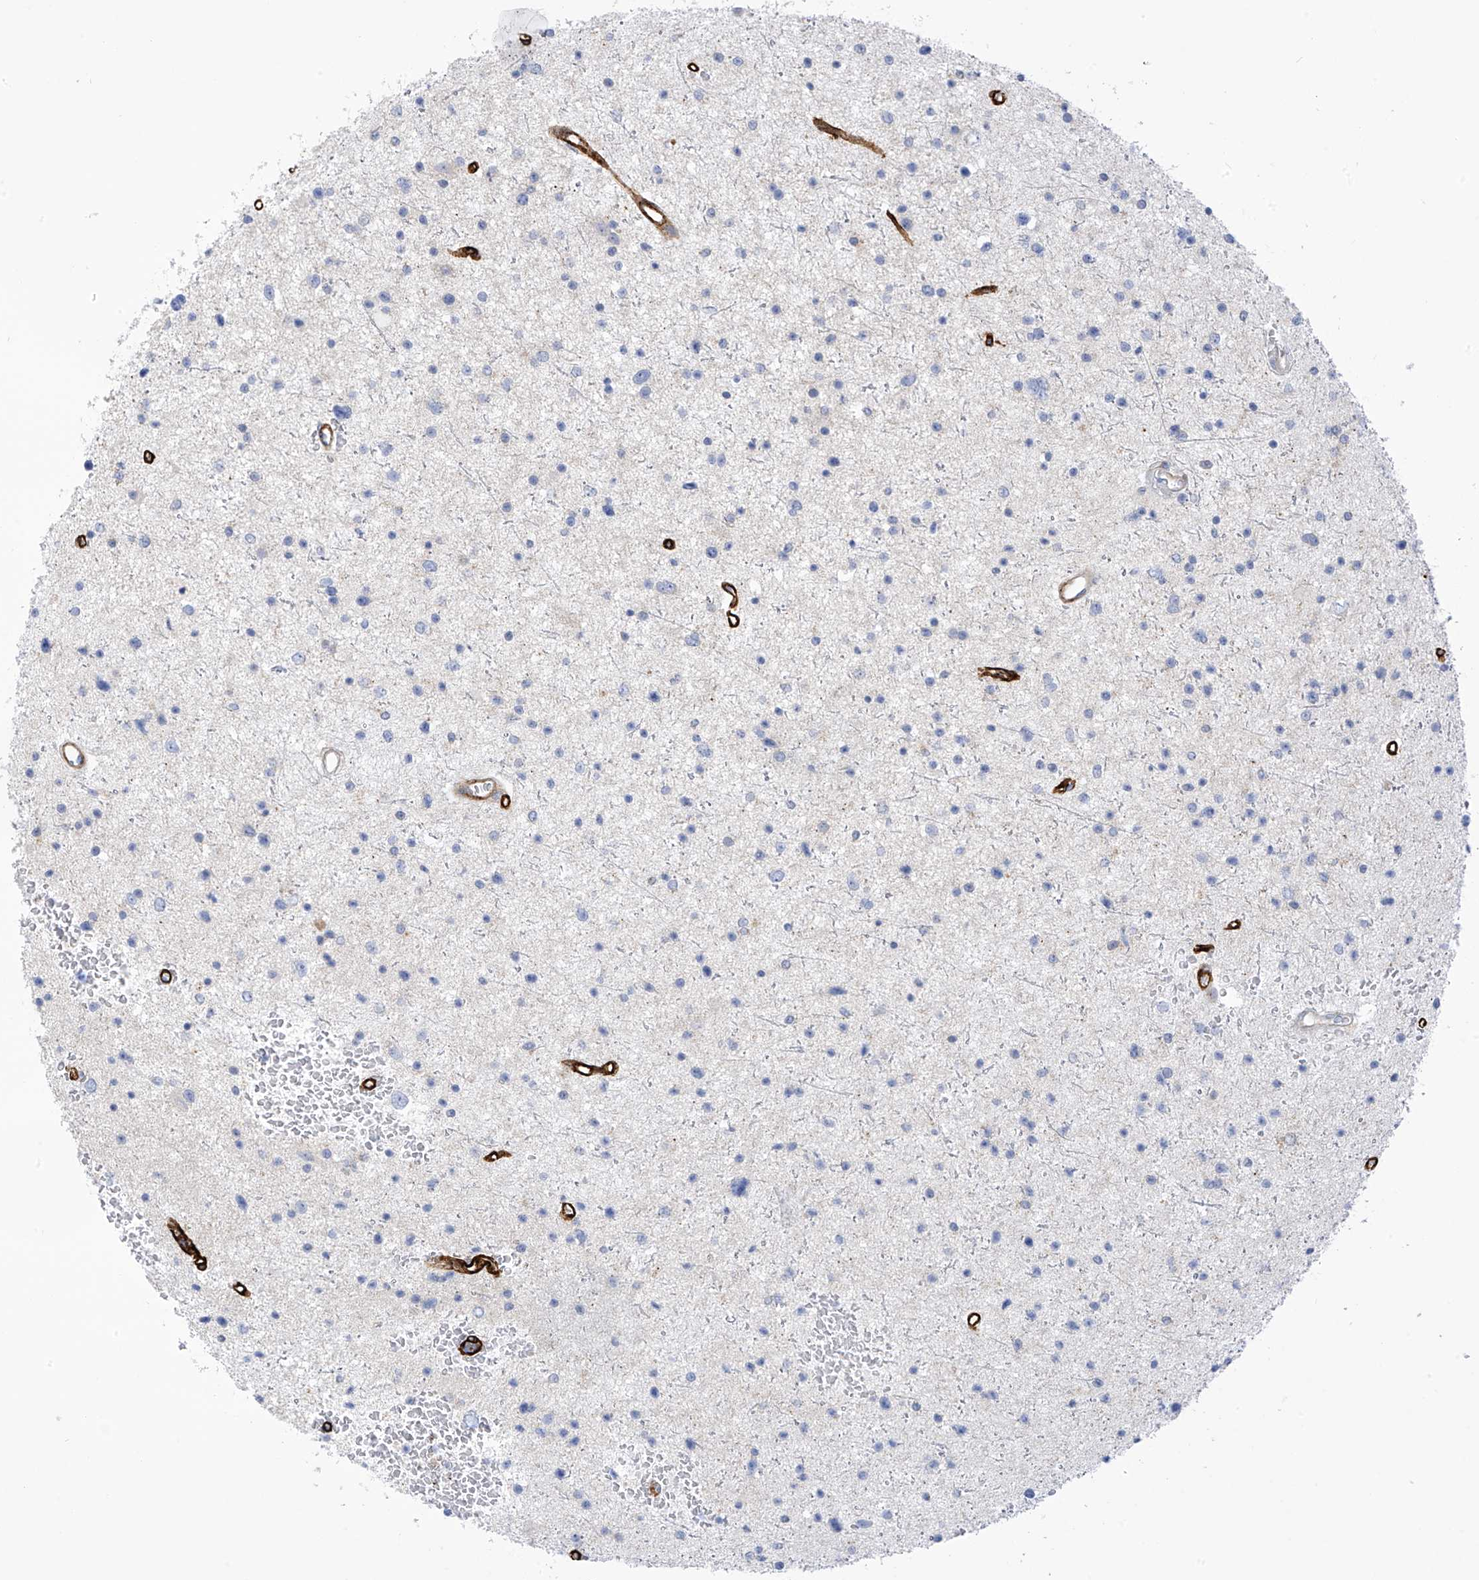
{"staining": {"intensity": "negative", "quantity": "none", "location": "none"}, "tissue": "glioma", "cell_type": "Tumor cells", "image_type": "cancer", "snomed": [{"axis": "morphology", "description": "Glioma, malignant, Low grade"}, {"axis": "topography", "description": "Cerebral cortex"}], "caption": "The micrograph shows no significant expression in tumor cells of malignant glioma (low-grade).", "gene": "SLC6A12", "patient": {"sex": "female", "age": 39}}